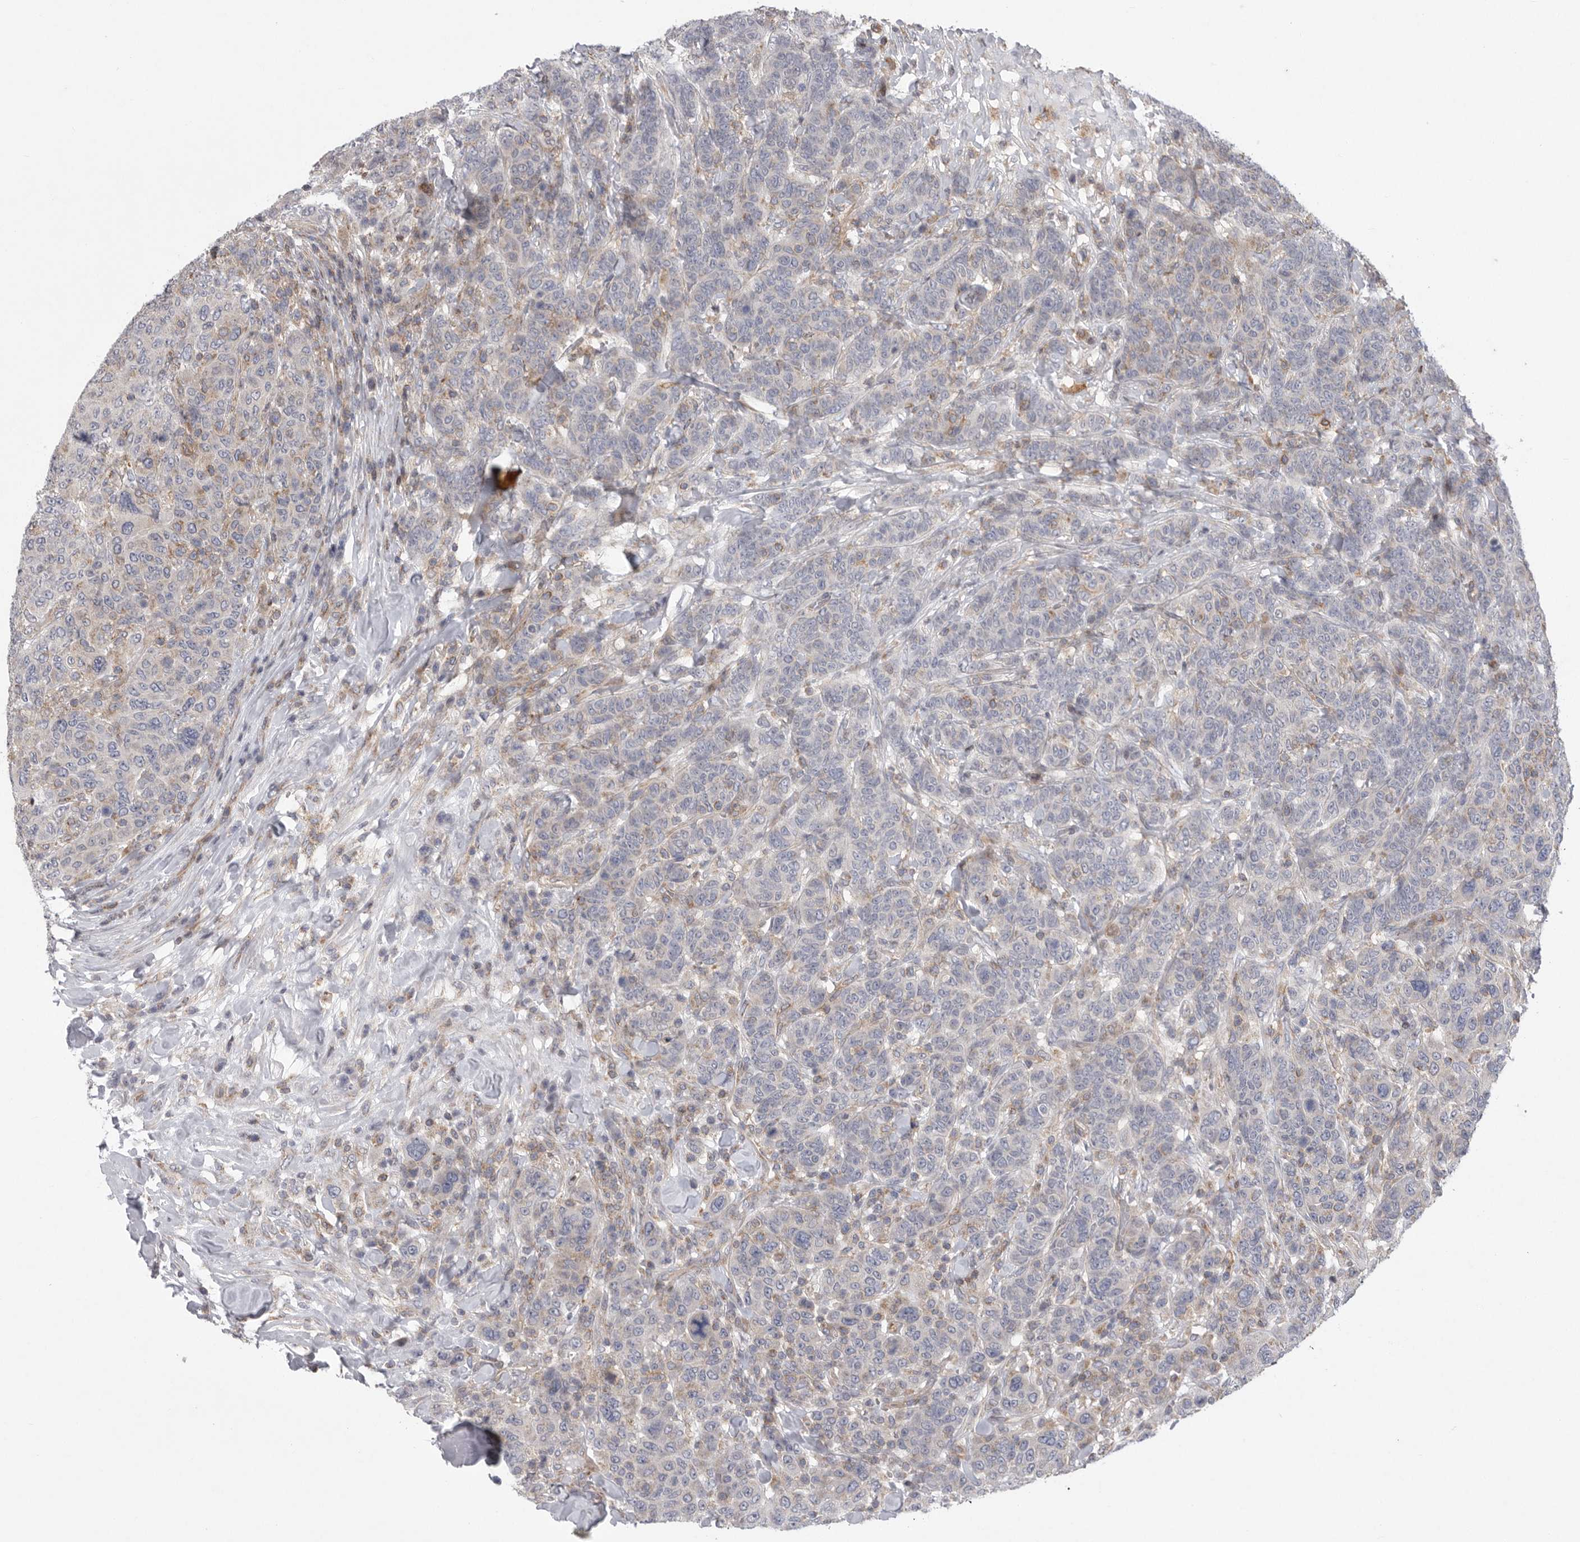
{"staining": {"intensity": "negative", "quantity": "none", "location": "none"}, "tissue": "breast cancer", "cell_type": "Tumor cells", "image_type": "cancer", "snomed": [{"axis": "morphology", "description": "Duct carcinoma"}, {"axis": "topography", "description": "Breast"}], "caption": "Immunohistochemical staining of human breast cancer (intraductal carcinoma) shows no significant staining in tumor cells.", "gene": "MPZL1", "patient": {"sex": "female", "age": 37}}